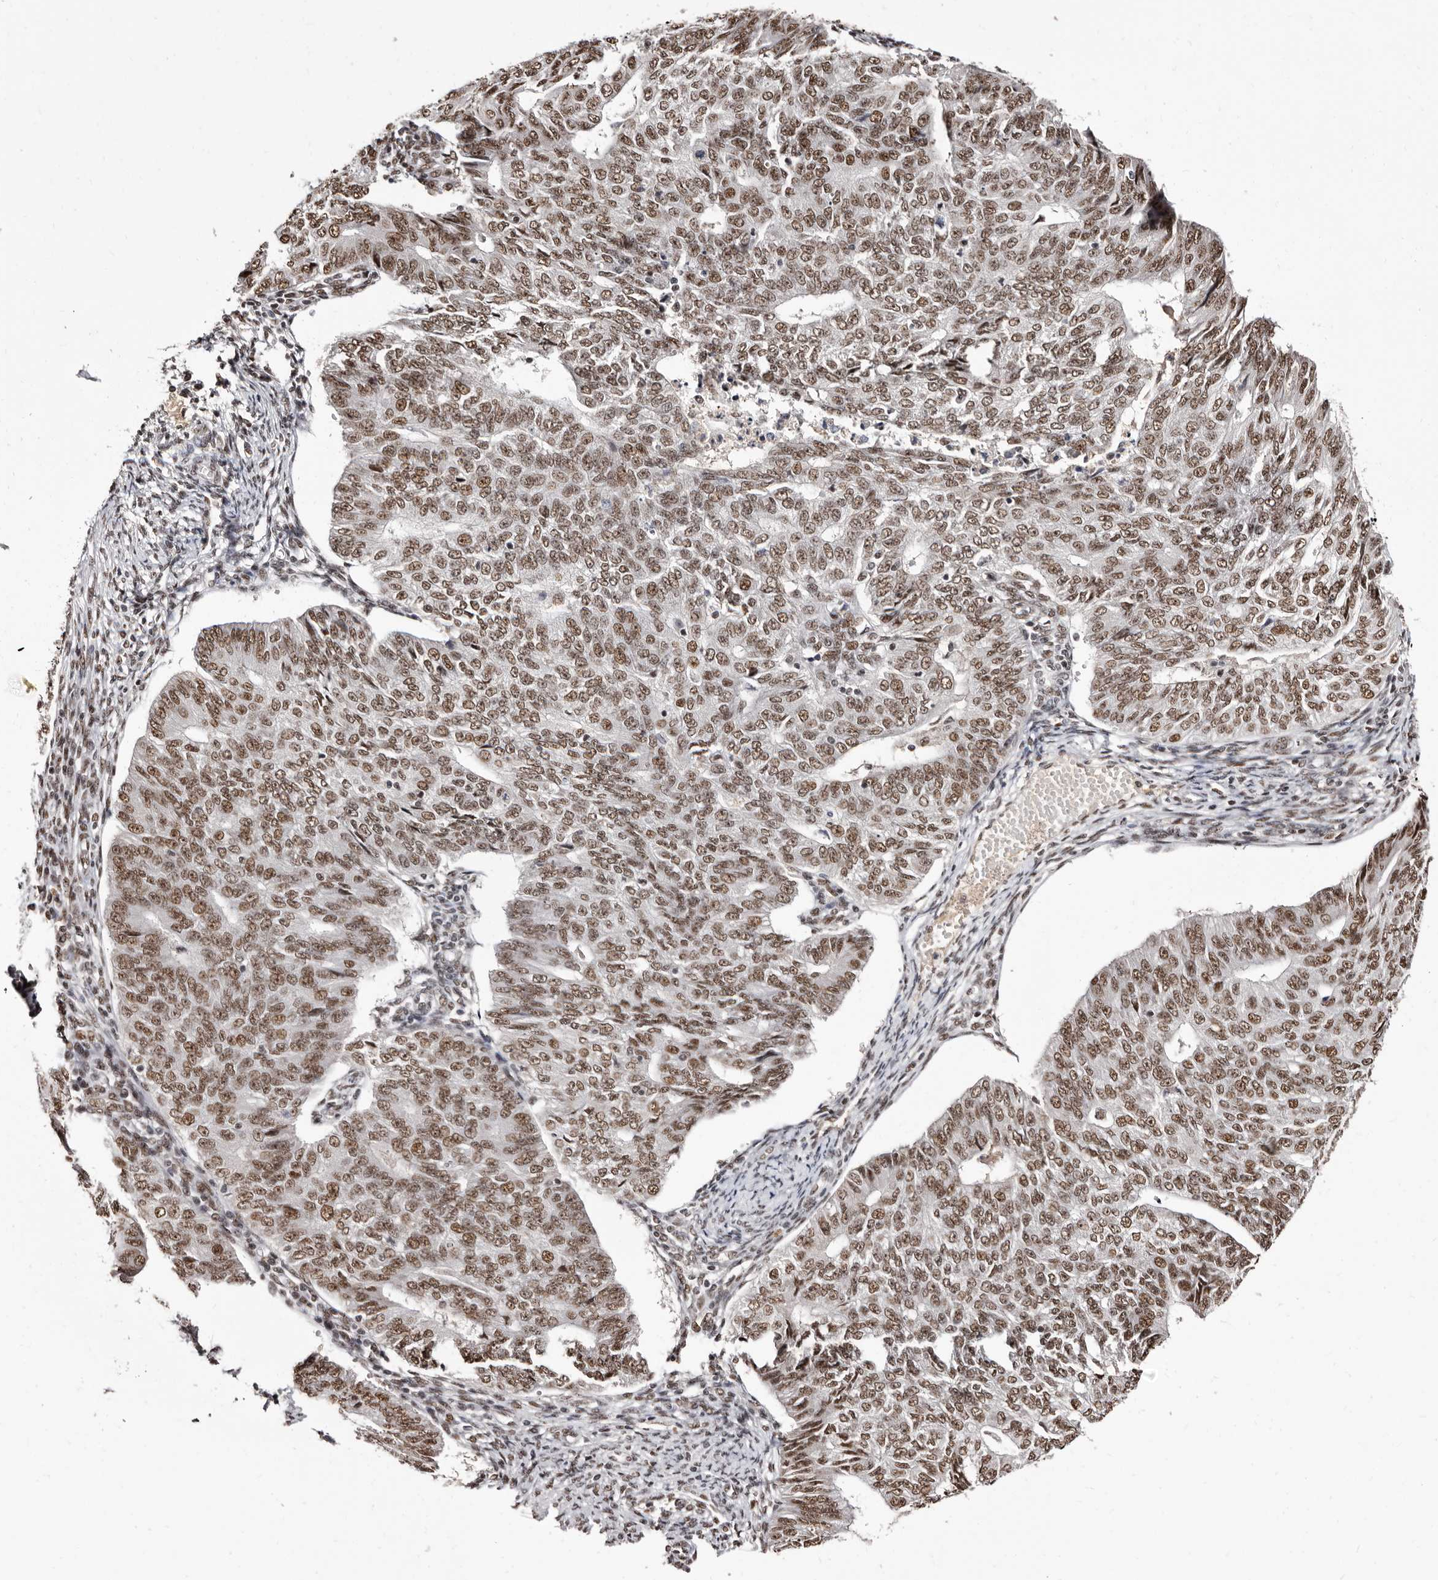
{"staining": {"intensity": "moderate", "quantity": ">75%", "location": "nuclear"}, "tissue": "endometrial cancer", "cell_type": "Tumor cells", "image_type": "cancer", "snomed": [{"axis": "morphology", "description": "Adenocarcinoma, NOS"}, {"axis": "topography", "description": "Endometrium"}], "caption": "Endometrial cancer stained with DAB IHC exhibits medium levels of moderate nuclear expression in about >75% of tumor cells. (DAB IHC with brightfield microscopy, high magnification).", "gene": "ANAPC11", "patient": {"sex": "female", "age": 32}}